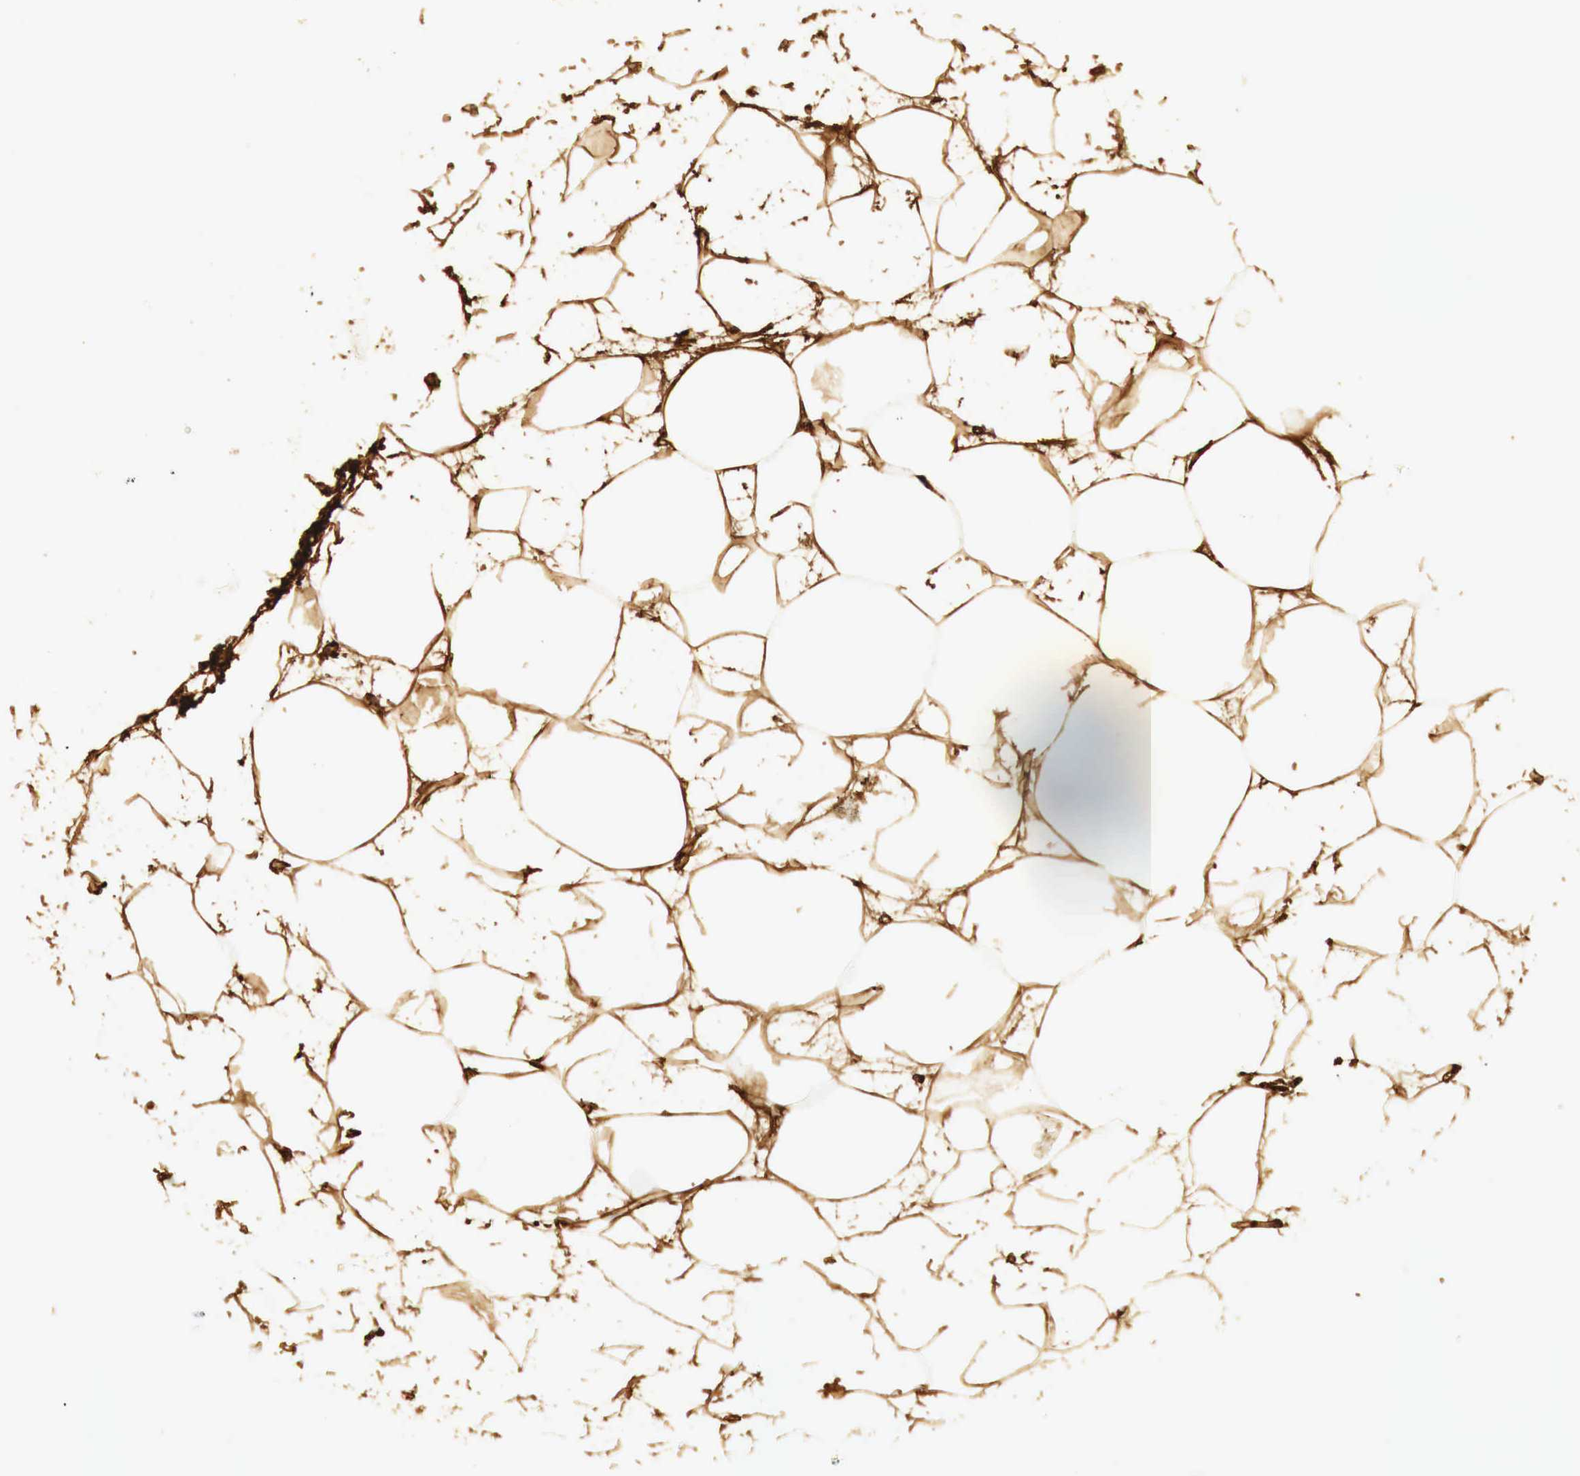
{"staining": {"intensity": "strong", "quantity": ">75%", "location": "cytoplasmic/membranous"}, "tissue": "adipose tissue", "cell_type": "Adipocytes", "image_type": "normal", "snomed": [{"axis": "morphology", "description": "Normal tissue, NOS"}, {"axis": "topography", "description": "Breast"}], "caption": "Adipocytes exhibit high levels of strong cytoplasmic/membranous staining in approximately >75% of cells in unremarkable human adipose tissue.", "gene": "IGLC3", "patient": {"sex": "female", "age": 44}}